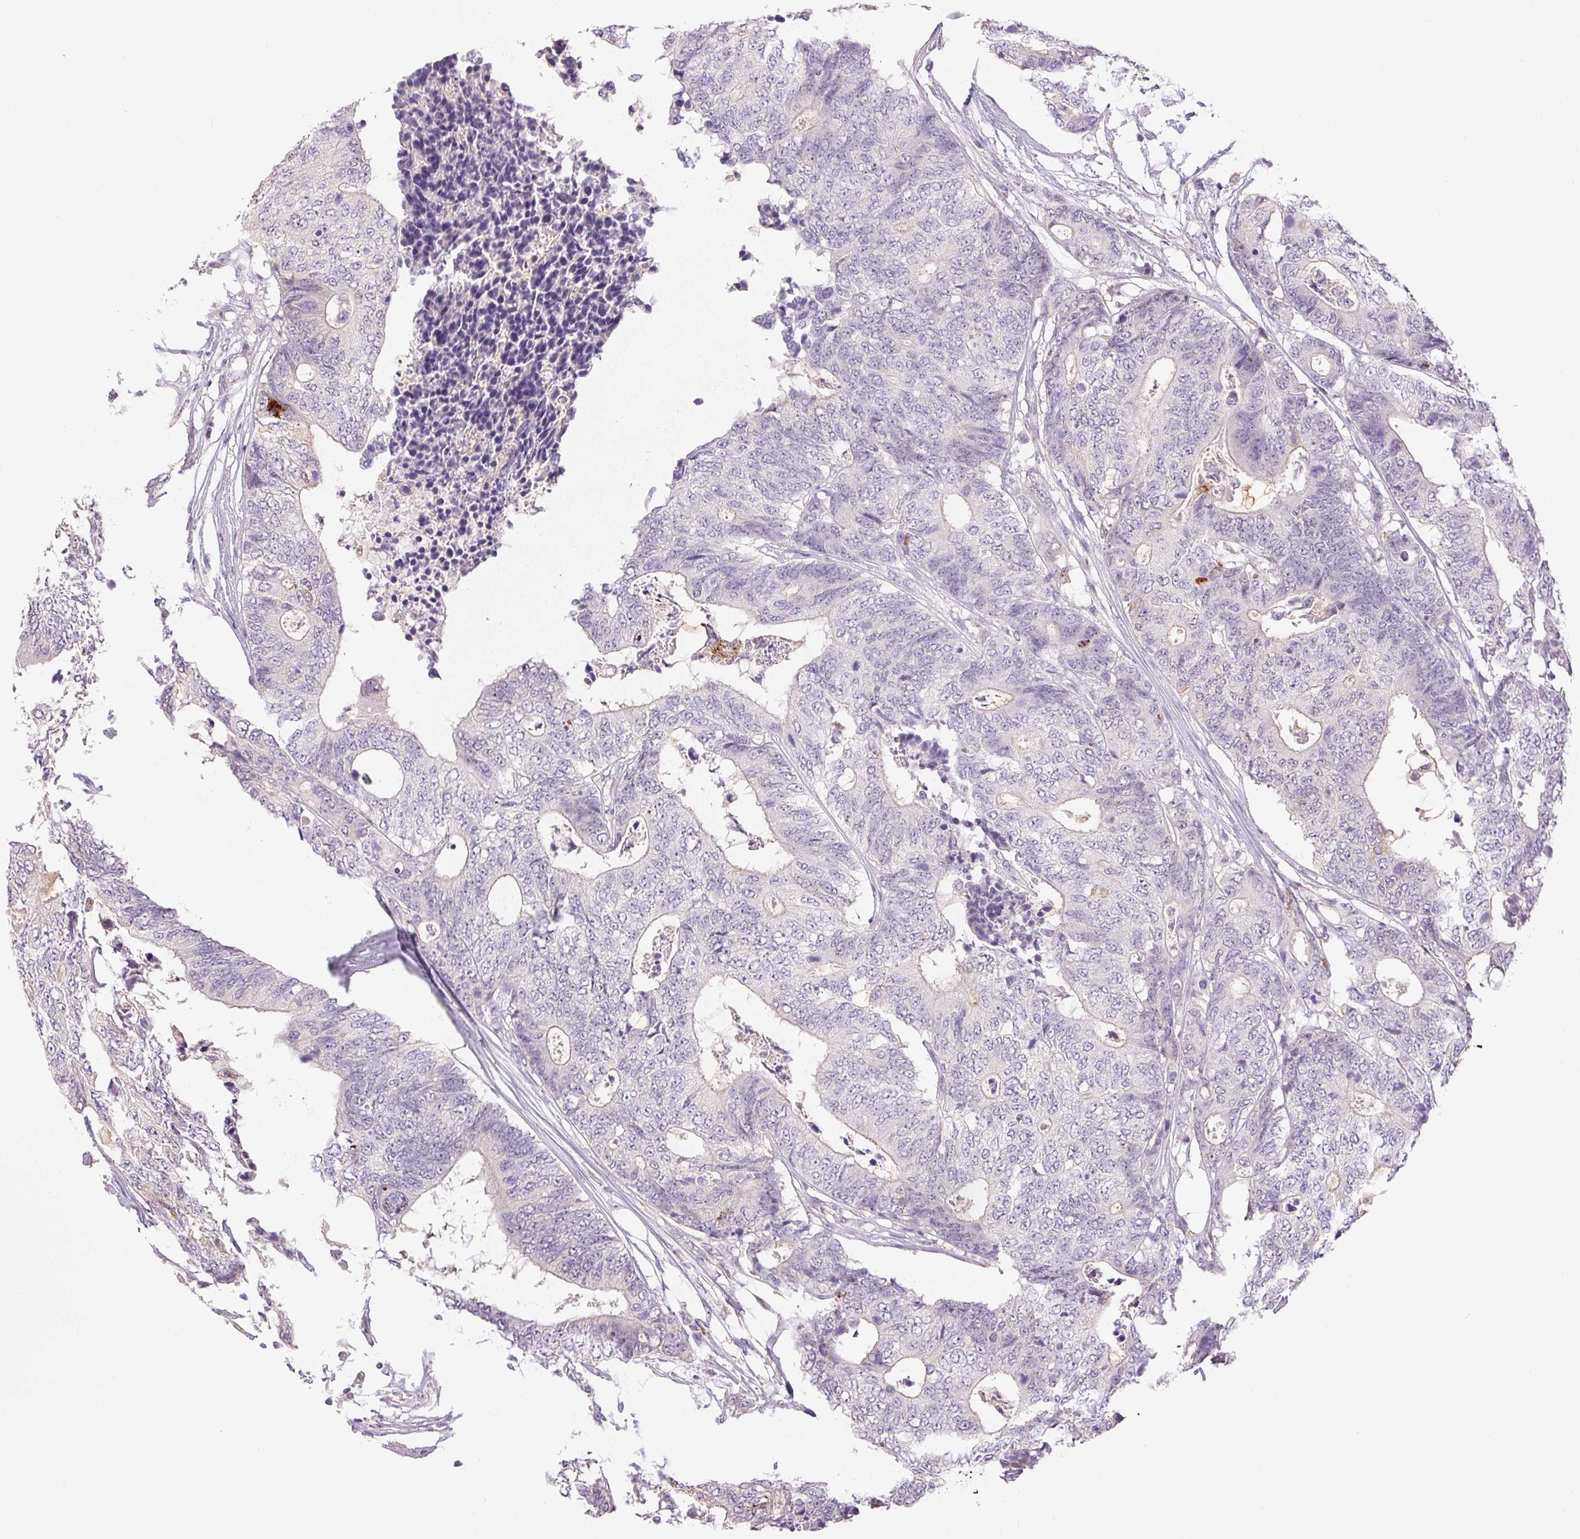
{"staining": {"intensity": "negative", "quantity": "none", "location": "none"}, "tissue": "colorectal cancer", "cell_type": "Tumor cells", "image_type": "cancer", "snomed": [{"axis": "morphology", "description": "Adenocarcinoma, NOS"}, {"axis": "topography", "description": "Colon"}], "caption": "A high-resolution micrograph shows immunohistochemistry (IHC) staining of colorectal cancer (adenocarcinoma), which exhibits no significant staining in tumor cells.", "gene": "RPGRIP1", "patient": {"sex": "female", "age": 48}}